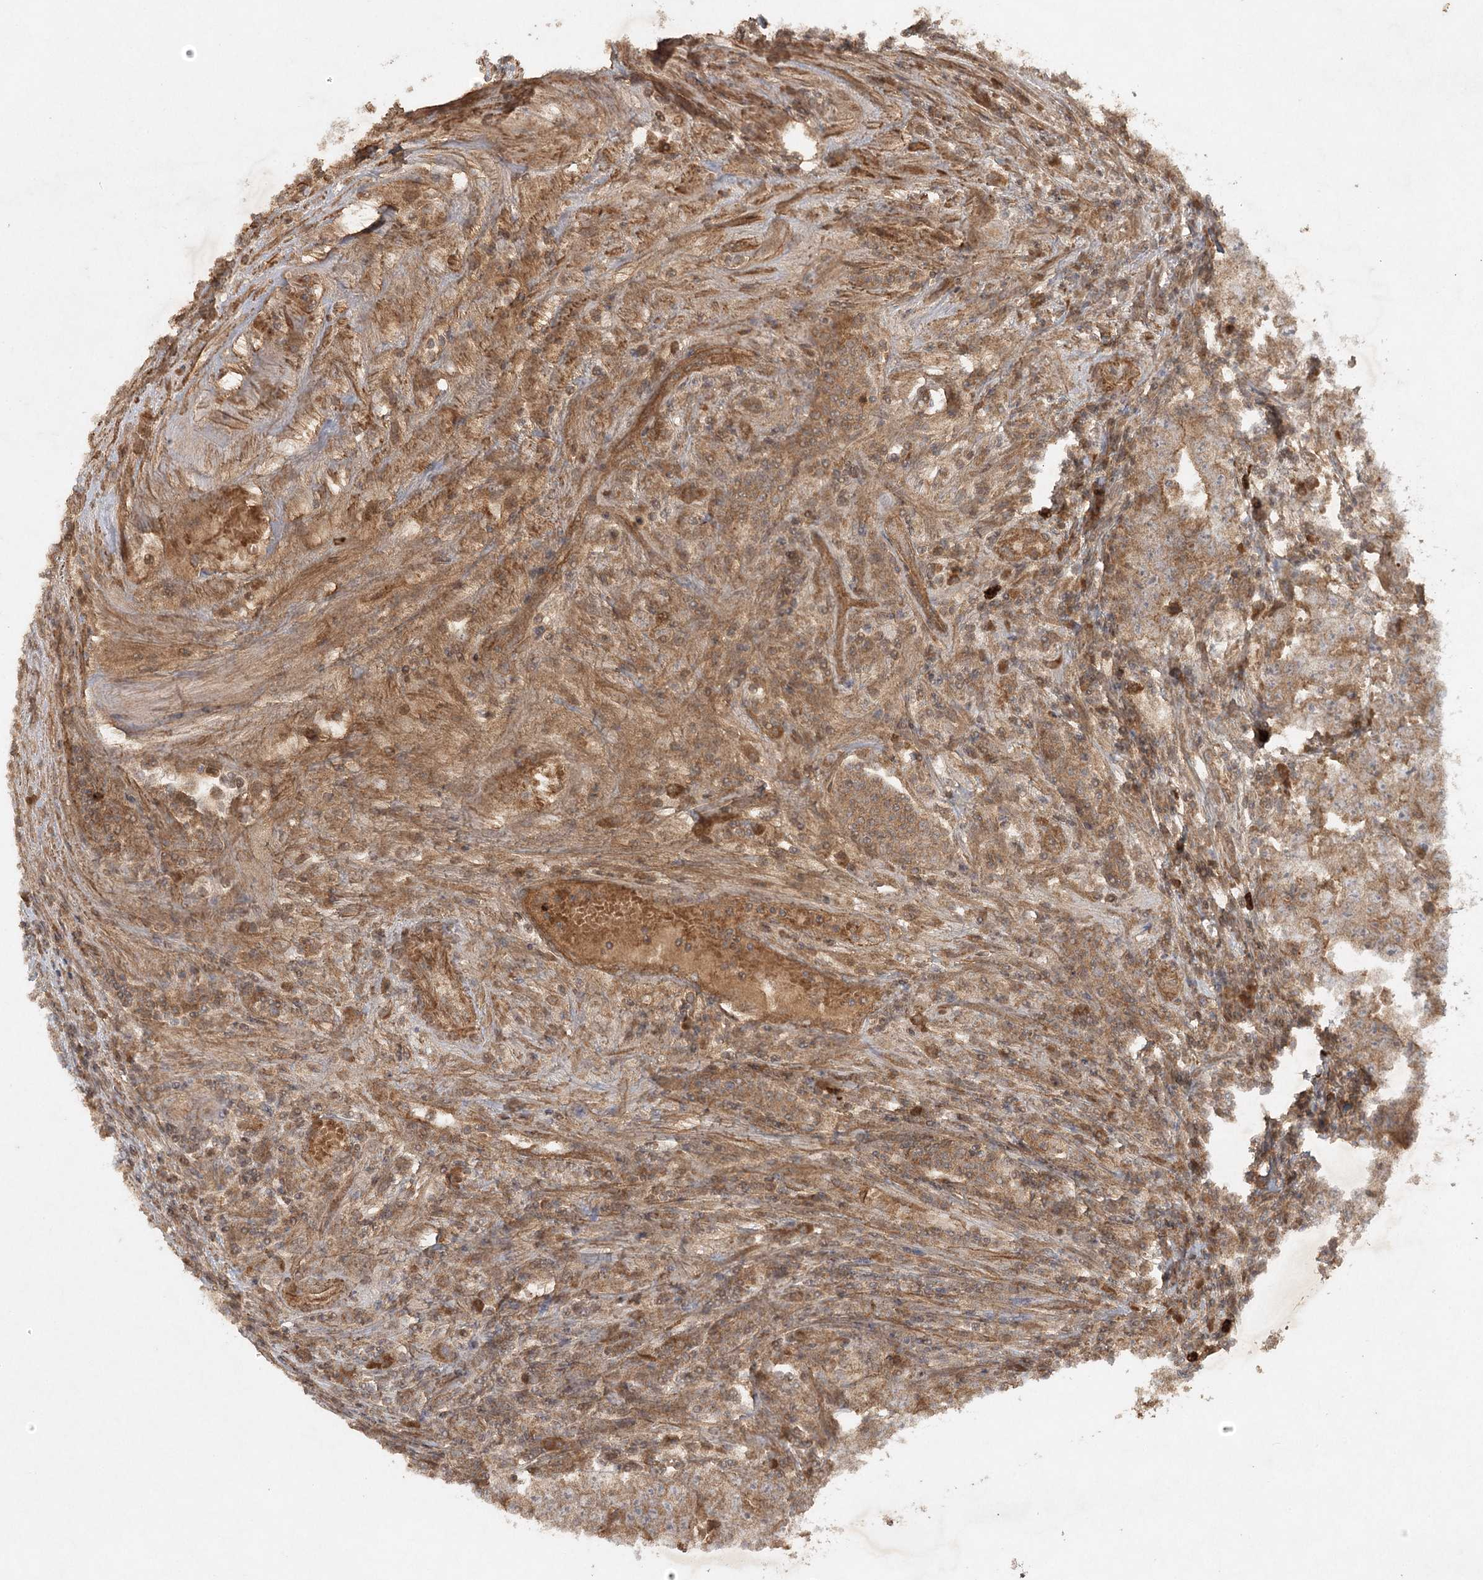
{"staining": {"intensity": "moderate", "quantity": ">75%", "location": "cytoplasmic/membranous"}, "tissue": "testis cancer", "cell_type": "Tumor cells", "image_type": "cancer", "snomed": [{"axis": "morphology", "description": "Carcinoma, Embryonal, NOS"}, {"axis": "topography", "description": "Testis"}], "caption": "Protein staining displays moderate cytoplasmic/membranous staining in approximately >75% of tumor cells in testis embryonal carcinoma.", "gene": "ARL13A", "patient": {"sex": "male", "age": 25}}